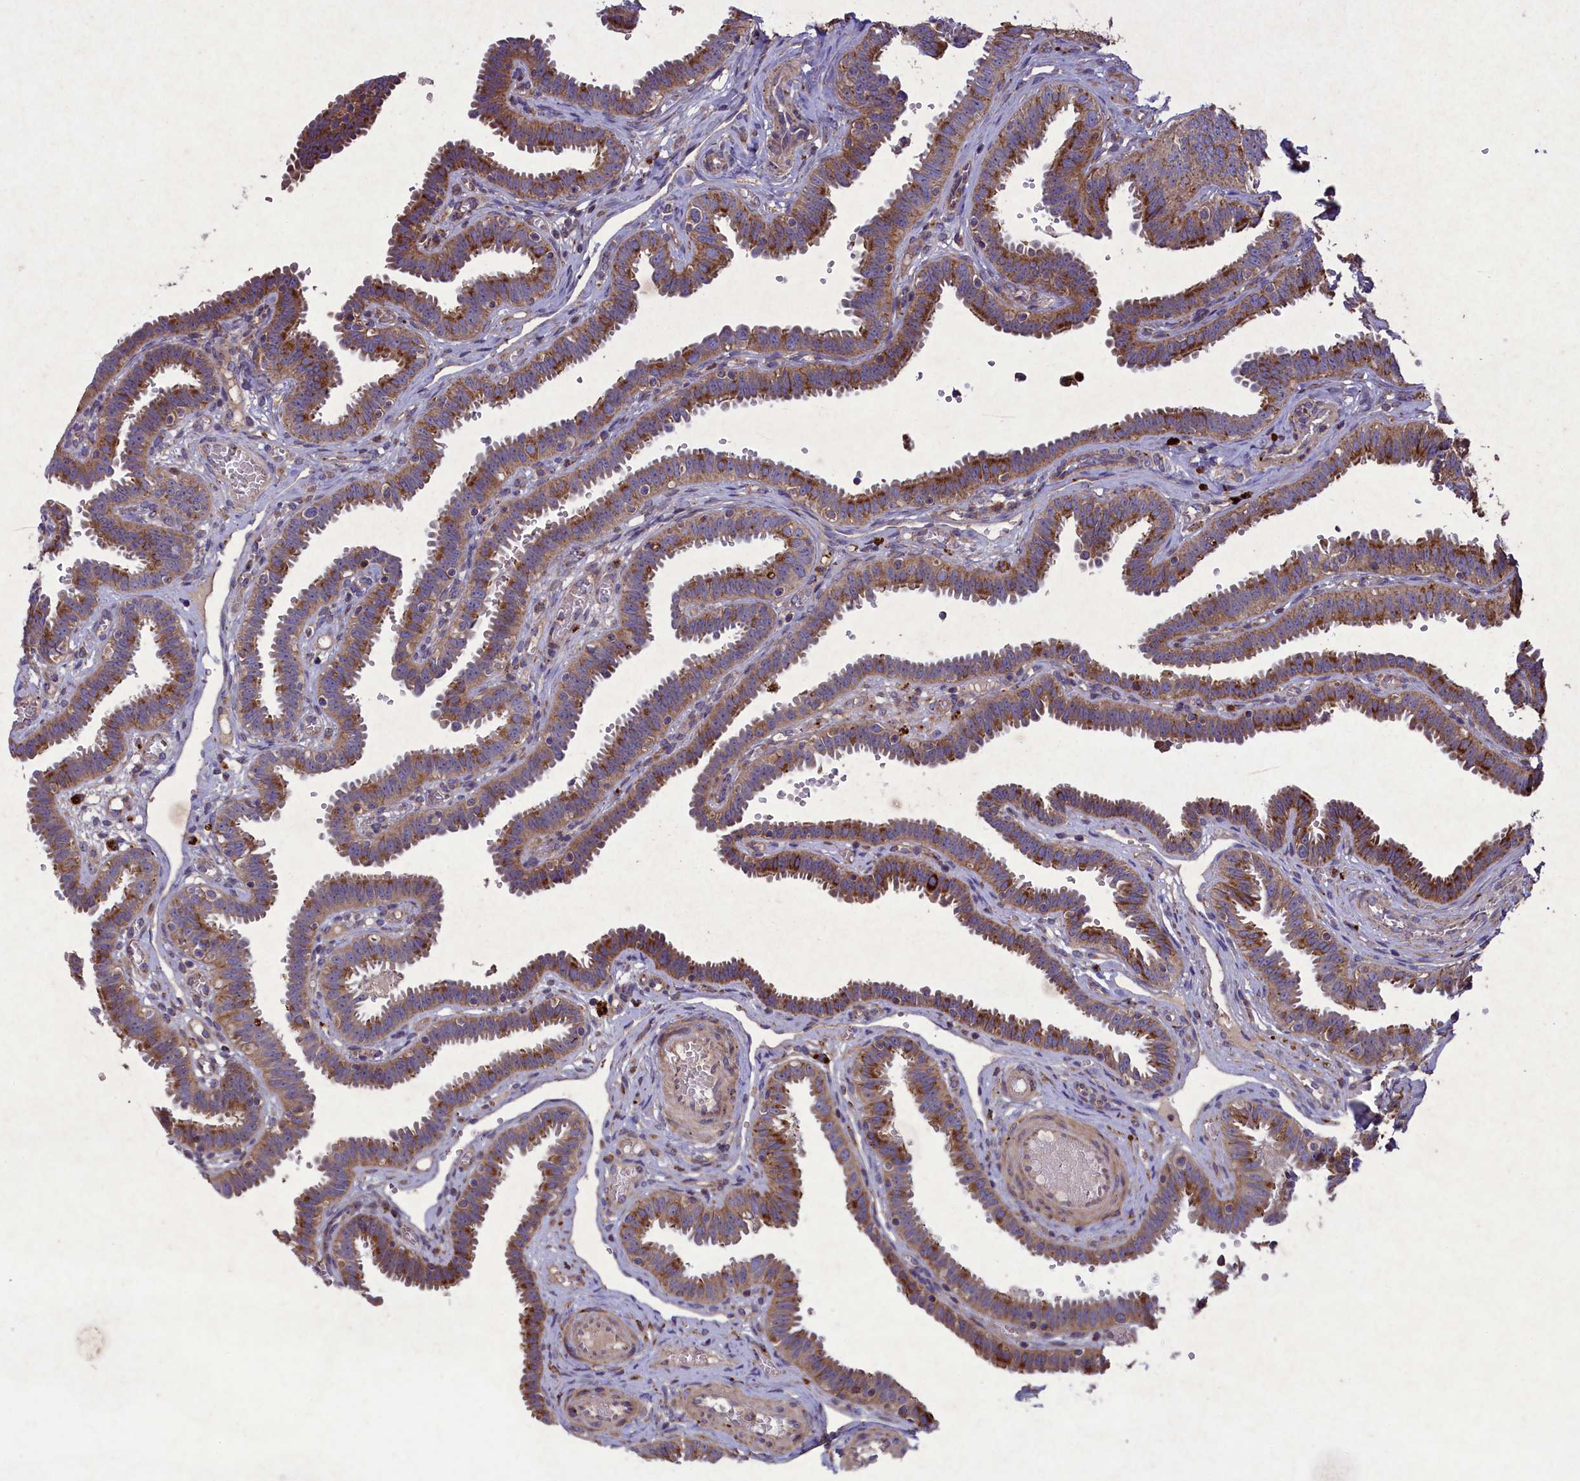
{"staining": {"intensity": "moderate", "quantity": ">75%", "location": "cytoplasmic/membranous"}, "tissue": "fallopian tube", "cell_type": "Glandular cells", "image_type": "normal", "snomed": [{"axis": "morphology", "description": "Normal tissue, NOS"}, {"axis": "topography", "description": "Fallopian tube"}], "caption": "Protein staining of normal fallopian tube demonstrates moderate cytoplasmic/membranous staining in about >75% of glandular cells. (Stains: DAB in brown, nuclei in blue, Microscopy: brightfield microscopy at high magnification).", "gene": "CIAO2B", "patient": {"sex": "female", "age": 37}}